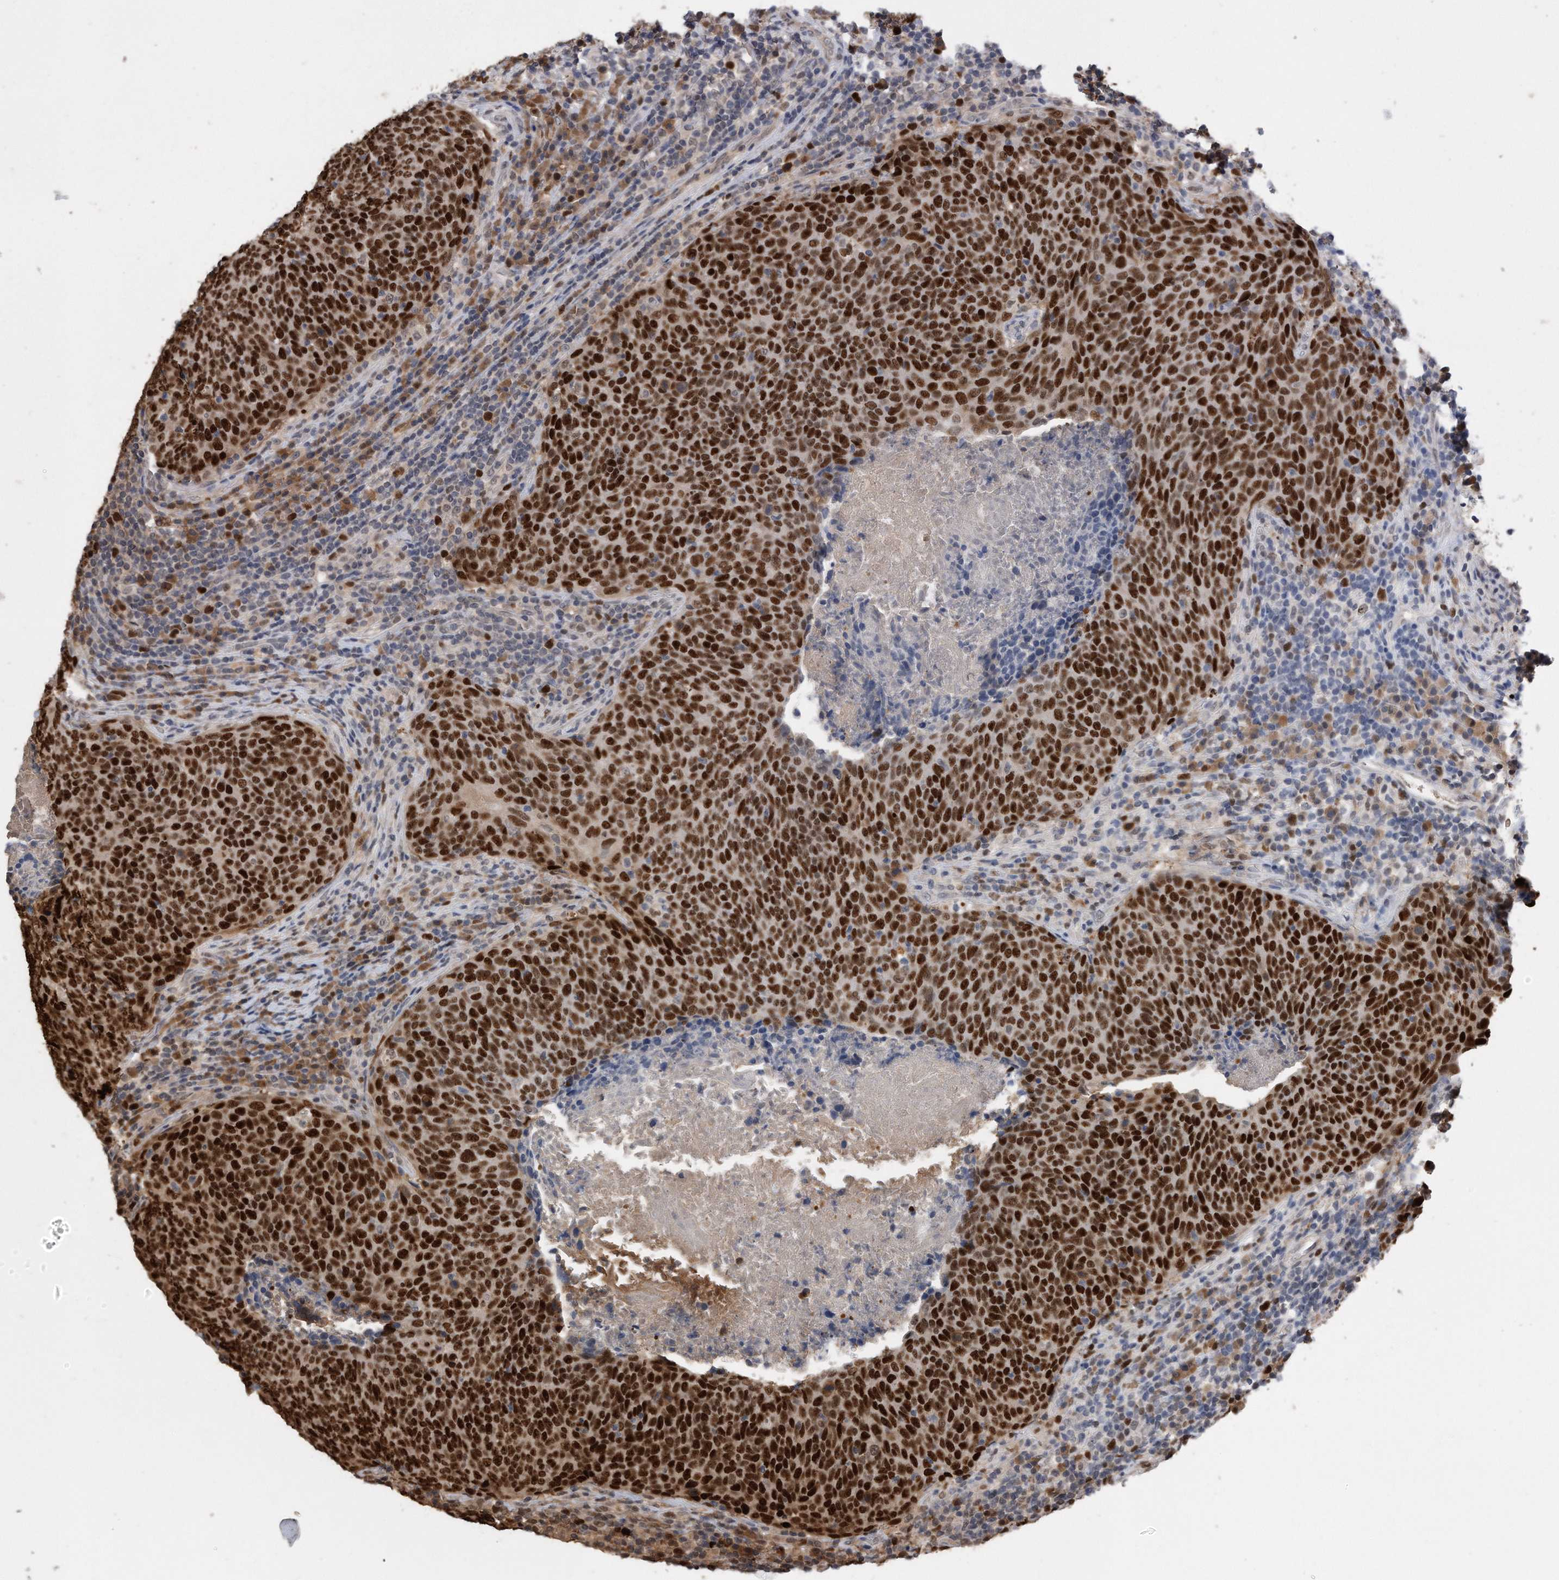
{"staining": {"intensity": "strong", "quantity": ">75%", "location": "nuclear"}, "tissue": "head and neck cancer", "cell_type": "Tumor cells", "image_type": "cancer", "snomed": [{"axis": "morphology", "description": "Squamous cell carcinoma, NOS"}, {"axis": "morphology", "description": "Squamous cell carcinoma, metastatic, NOS"}, {"axis": "topography", "description": "Lymph node"}, {"axis": "topography", "description": "Head-Neck"}], "caption": "Head and neck cancer stained for a protein exhibits strong nuclear positivity in tumor cells.", "gene": "PCNA", "patient": {"sex": "male", "age": 62}}